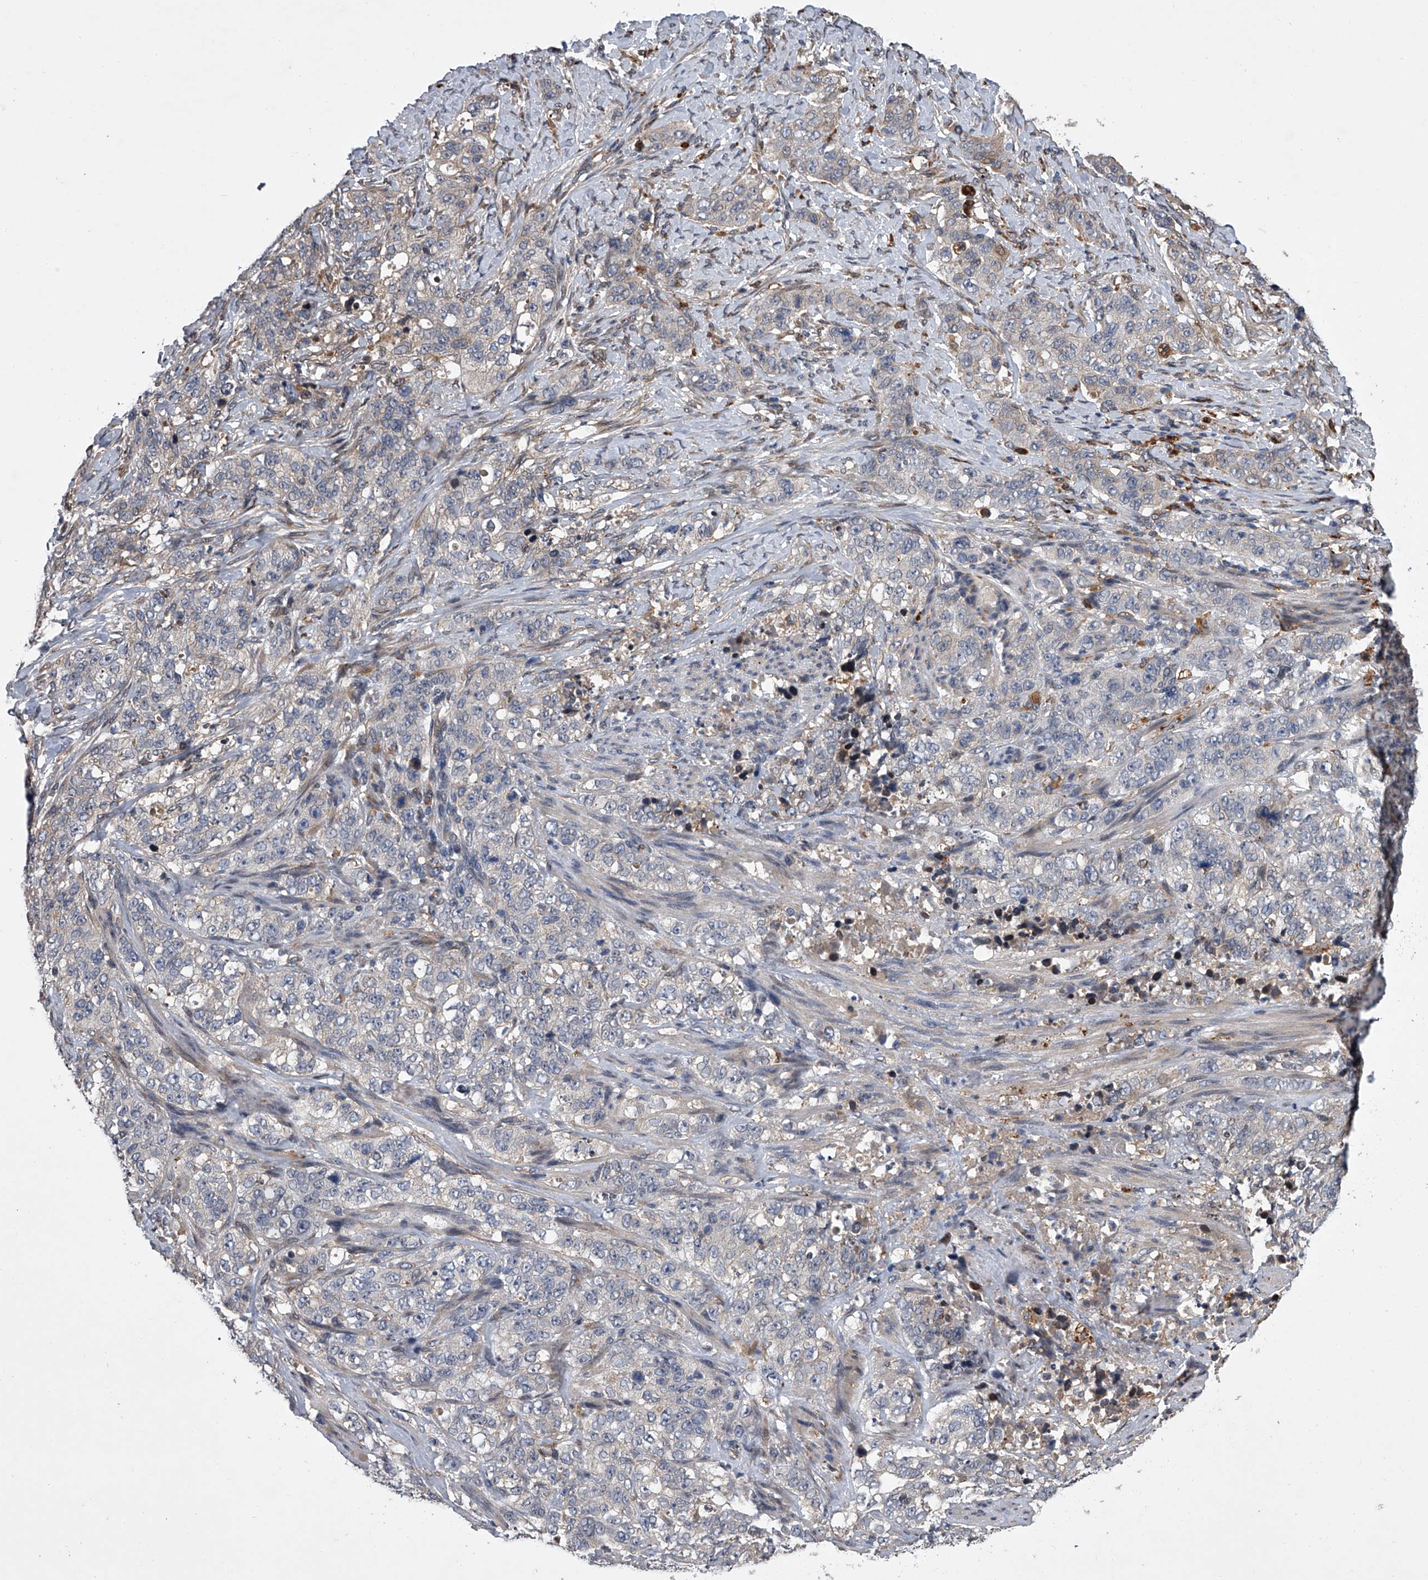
{"staining": {"intensity": "negative", "quantity": "none", "location": "none"}, "tissue": "stomach cancer", "cell_type": "Tumor cells", "image_type": "cancer", "snomed": [{"axis": "morphology", "description": "Adenocarcinoma, NOS"}, {"axis": "topography", "description": "Stomach"}], "caption": "High power microscopy image of an immunohistochemistry histopathology image of stomach adenocarcinoma, revealing no significant staining in tumor cells.", "gene": "TRIM8", "patient": {"sex": "male", "age": 48}}